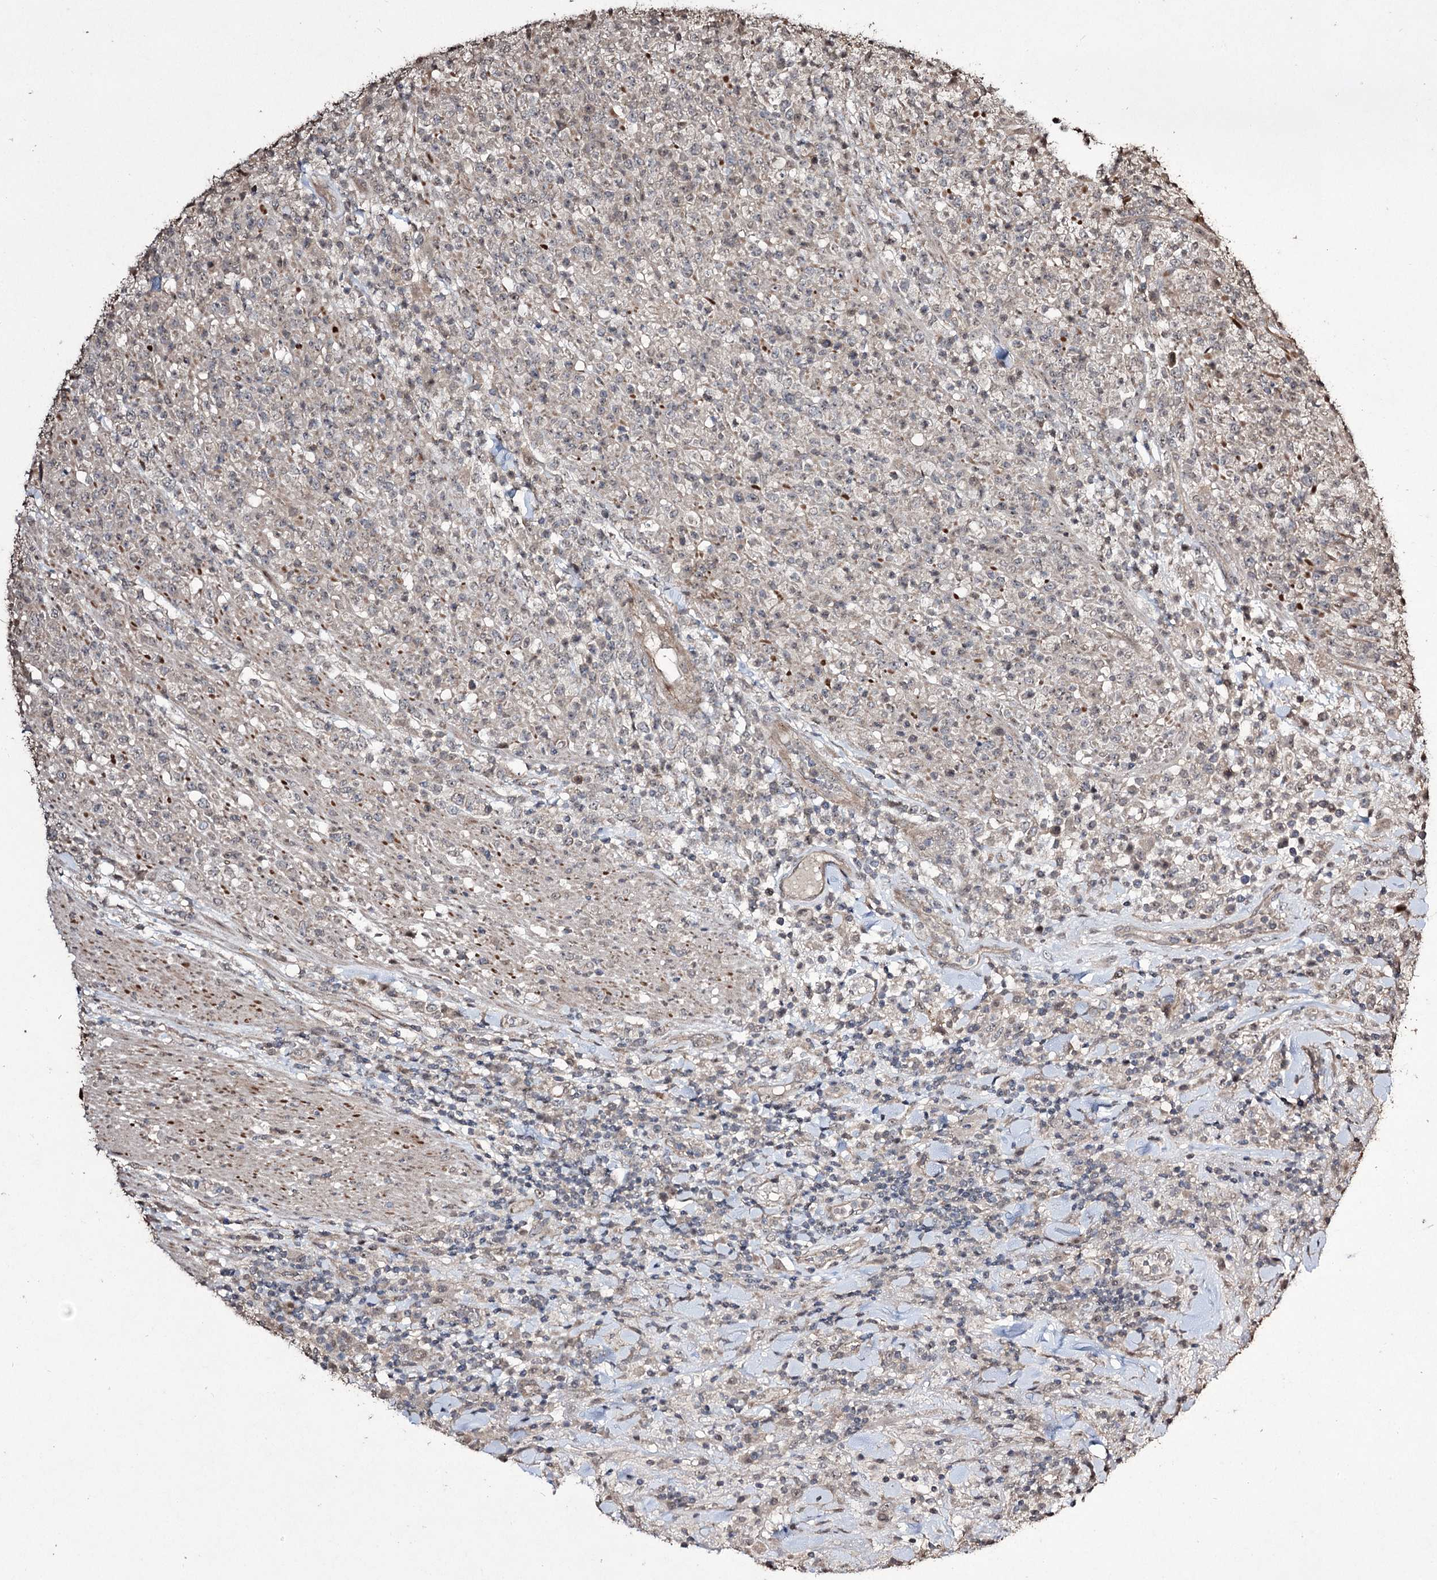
{"staining": {"intensity": "negative", "quantity": "none", "location": "none"}, "tissue": "lymphoma", "cell_type": "Tumor cells", "image_type": "cancer", "snomed": [{"axis": "morphology", "description": "Malignant lymphoma, non-Hodgkin's type, High grade"}, {"axis": "topography", "description": "Colon"}], "caption": "DAB (3,3'-diaminobenzidine) immunohistochemical staining of lymphoma displays no significant positivity in tumor cells. (Brightfield microscopy of DAB immunohistochemistry at high magnification).", "gene": "CPNE8", "patient": {"sex": "female", "age": 53}}